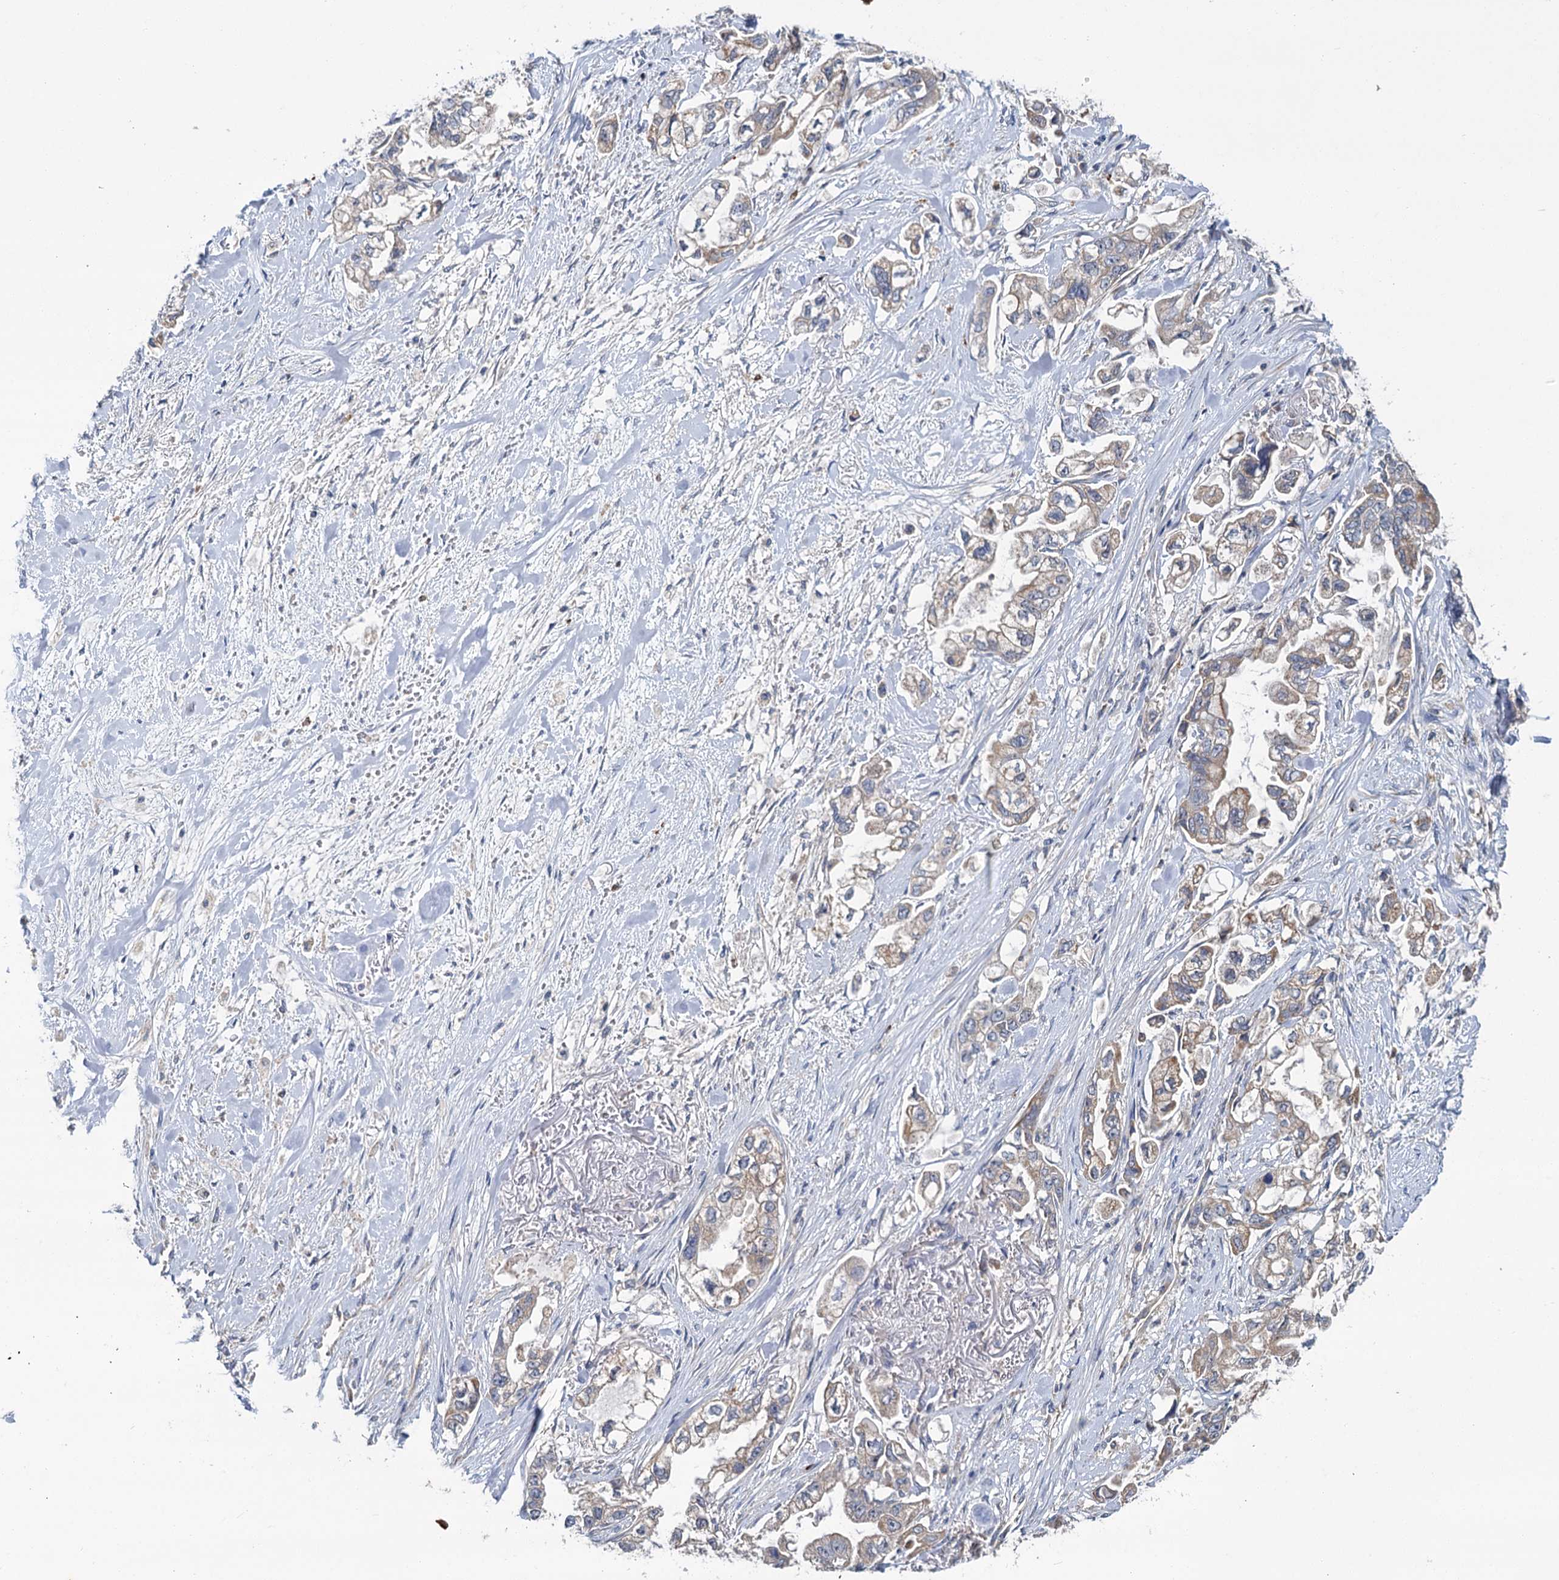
{"staining": {"intensity": "weak", "quantity": "25%-75%", "location": "cytoplasmic/membranous"}, "tissue": "stomach cancer", "cell_type": "Tumor cells", "image_type": "cancer", "snomed": [{"axis": "morphology", "description": "Adenocarcinoma, NOS"}, {"axis": "topography", "description": "Stomach"}], "caption": "The immunohistochemical stain labels weak cytoplasmic/membranous positivity in tumor cells of stomach cancer tissue.", "gene": "DYNC2H1", "patient": {"sex": "male", "age": 62}}